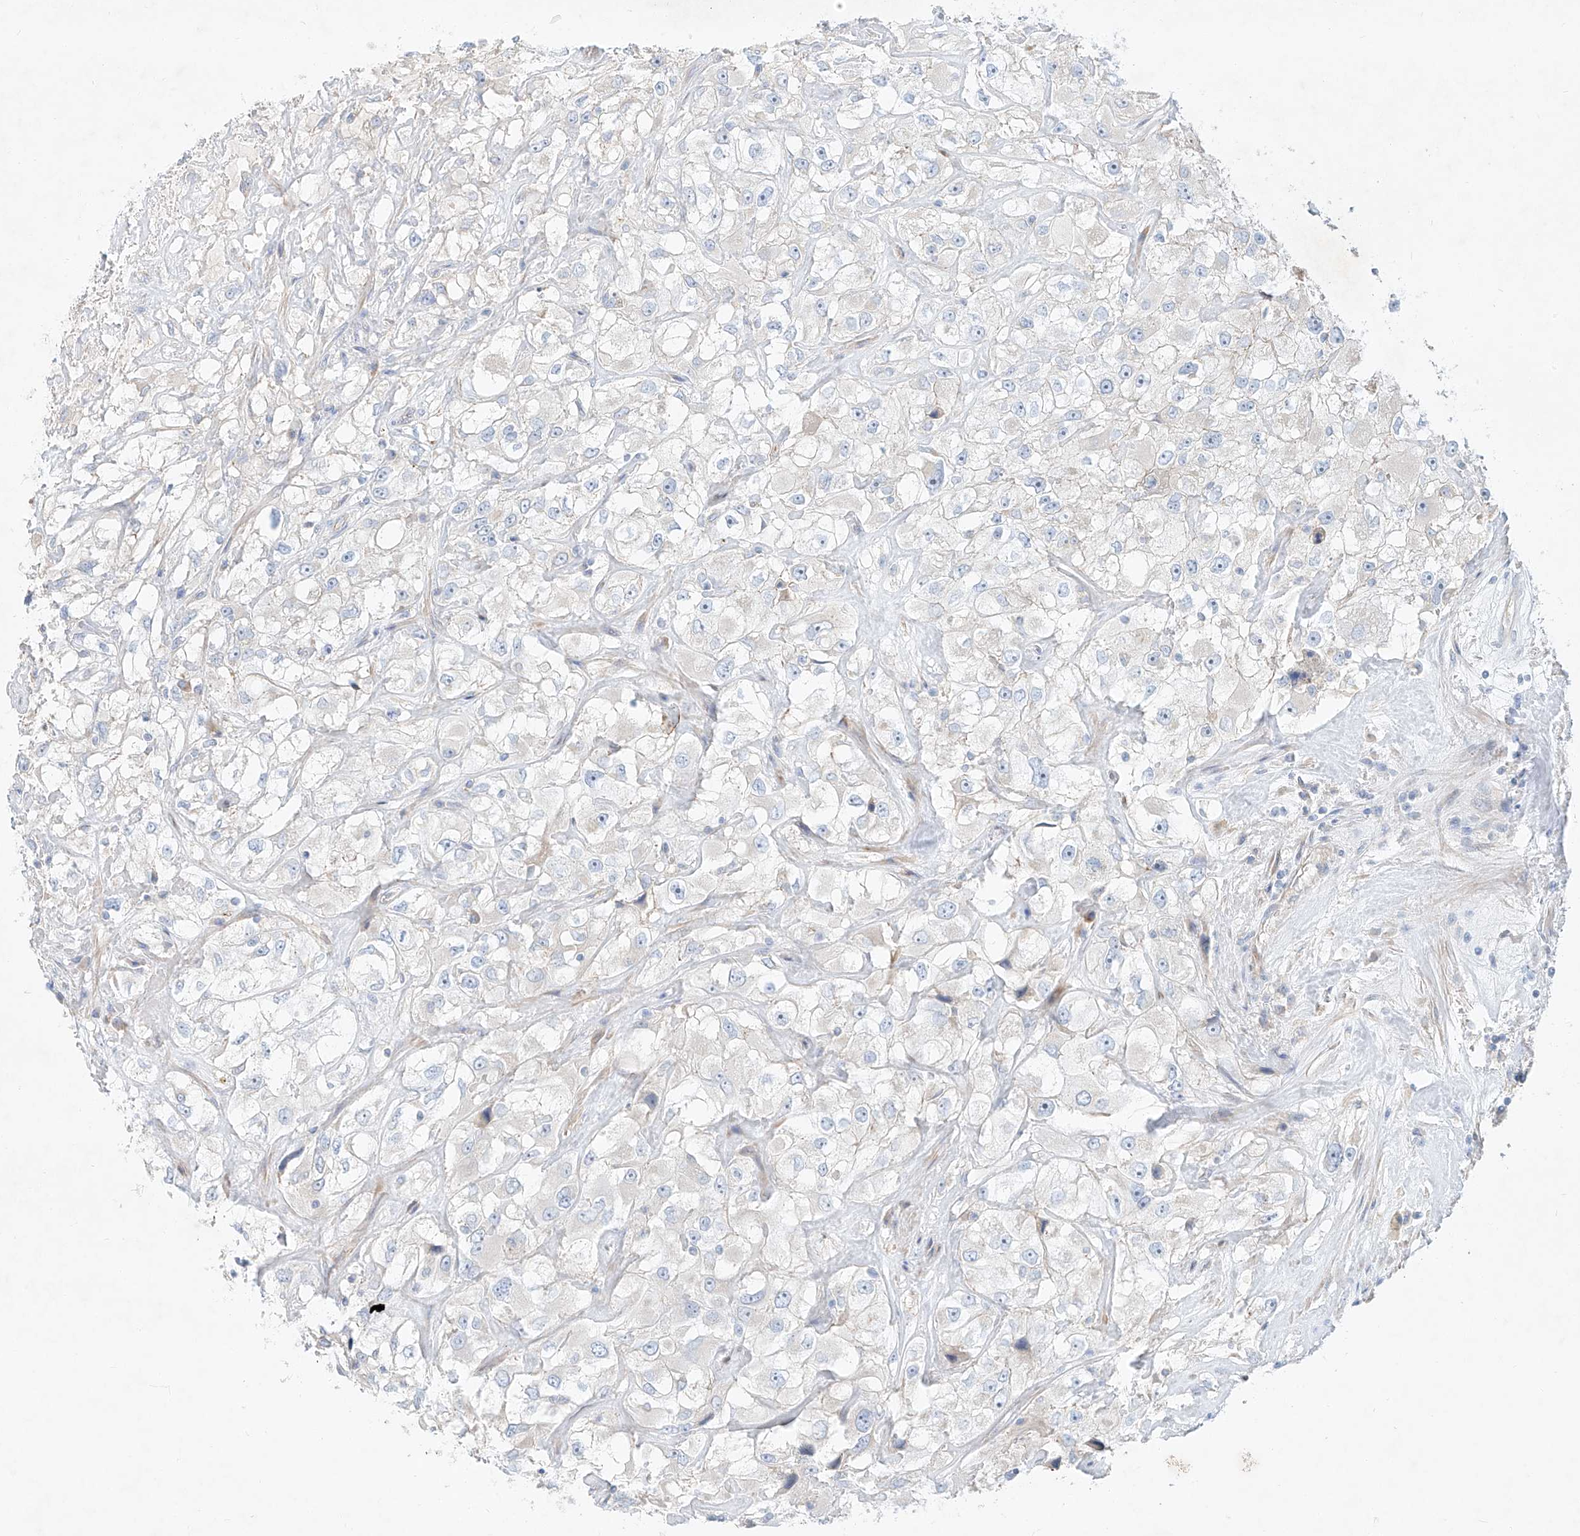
{"staining": {"intensity": "negative", "quantity": "none", "location": "none"}, "tissue": "renal cancer", "cell_type": "Tumor cells", "image_type": "cancer", "snomed": [{"axis": "morphology", "description": "Adenocarcinoma, NOS"}, {"axis": "topography", "description": "Kidney"}], "caption": "A micrograph of adenocarcinoma (renal) stained for a protein displays no brown staining in tumor cells.", "gene": "AJM1", "patient": {"sex": "female", "age": 52}}